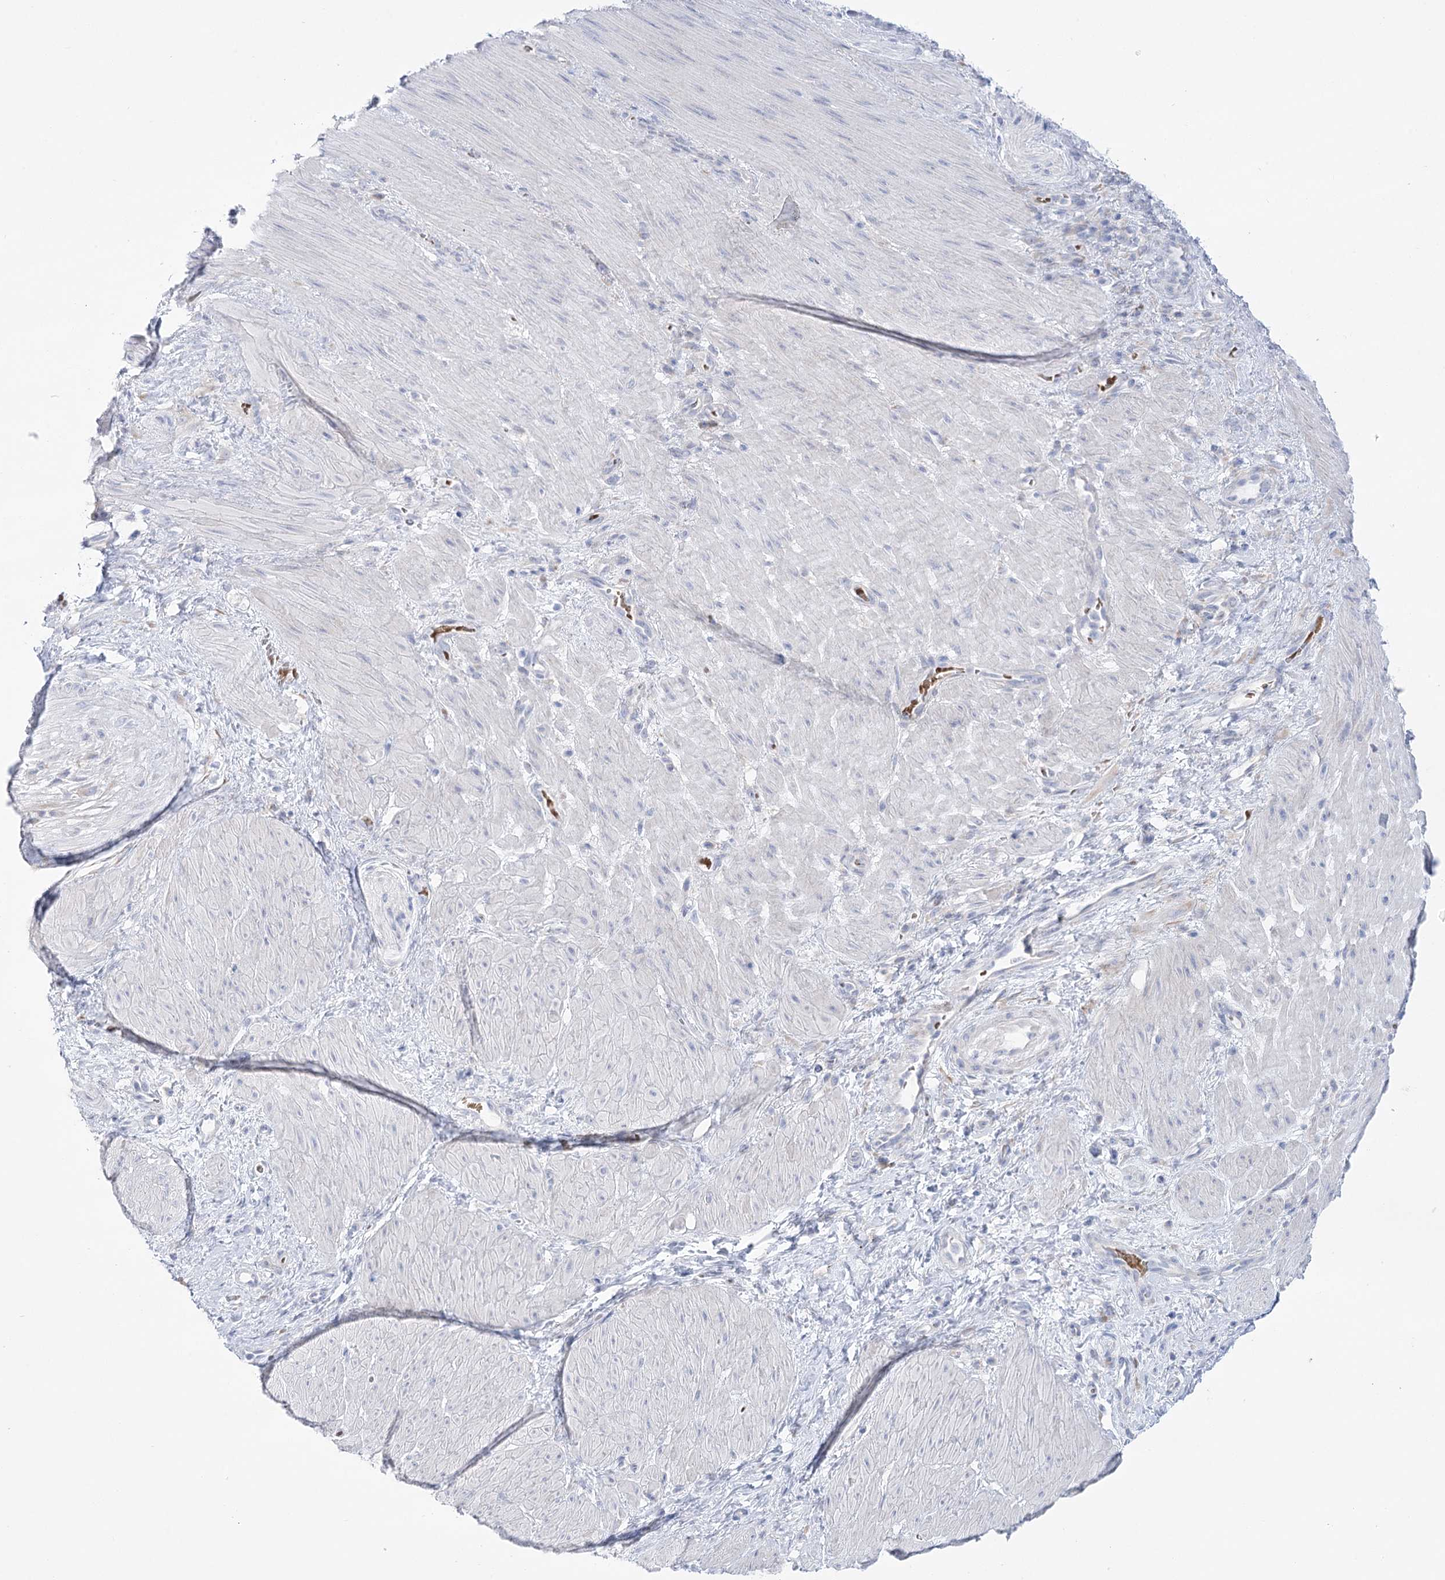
{"staining": {"intensity": "negative", "quantity": "none", "location": "none"}, "tissue": "stomach cancer", "cell_type": "Tumor cells", "image_type": "cancer", "snomed": [{"axis": "morphology", "description": "Adenocarcinoma, NOS"}, {"axis": "topography", "description": "Stomach"}], "caption": "Image shows no significant protein staining in tumor cells of adenocarcinoma (stomach).", "gene": "SIAE", "patient": {"sex": "male", "age": 48}}